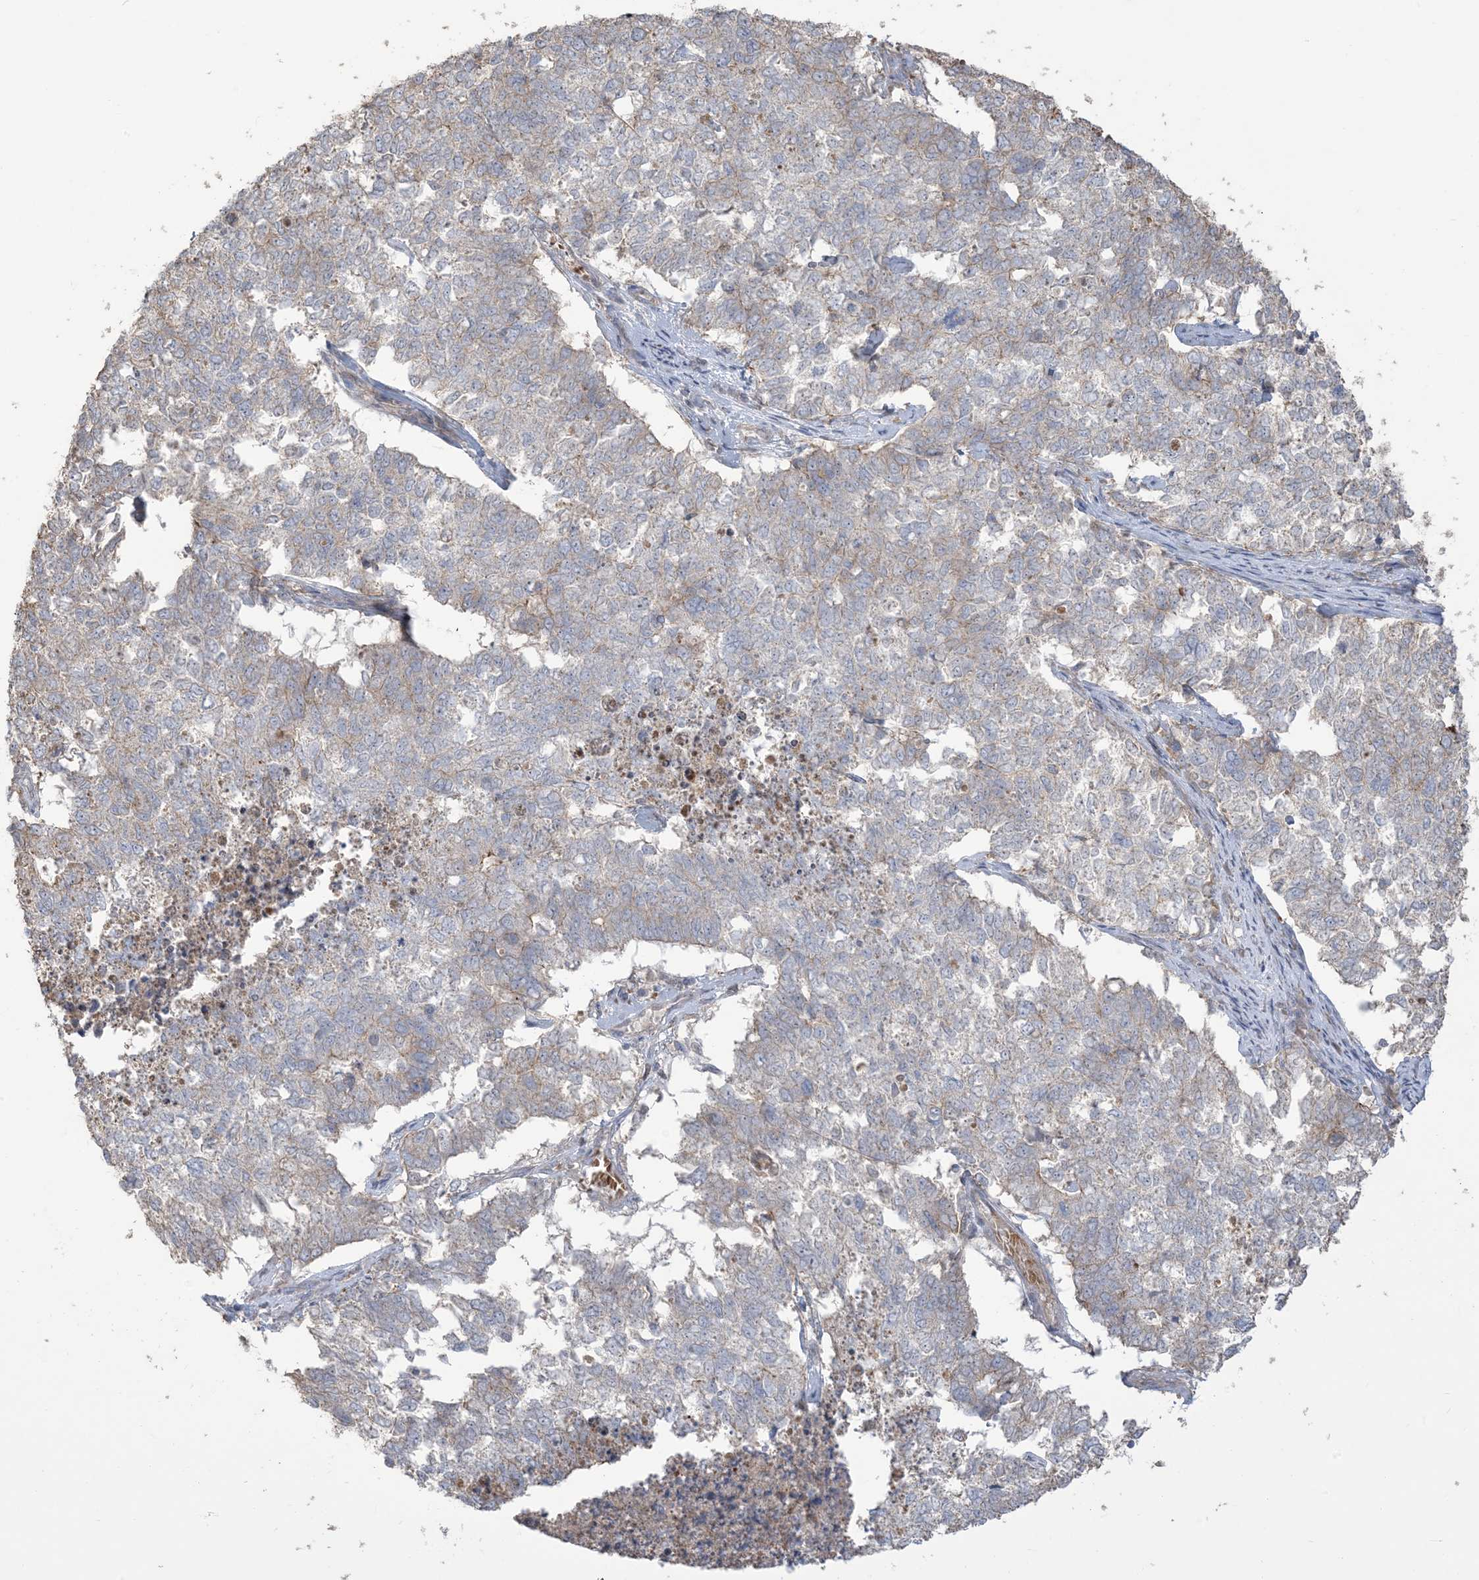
{"staining": {"intensity": "negative", "quantity": "none", "location": "none"}, "tissue": "cervical cancer", "cell_type": "Tumor cells", "image_type": "cancer", "snomed": [{"axis": "morphology", "description": "Squamous cell carcinoma, NOS"}, {"axis": "topography", "description": "Cervix"}], "caption": "DAB immunohistochemical staining of cervical cancer exhibits no significant staining in tumor cells. (DAB immunohistochemistry (IHC) with hematoxylin counter stain).", "gene": "KLHL18", "patient": {"sex": "female", "age": 63}}